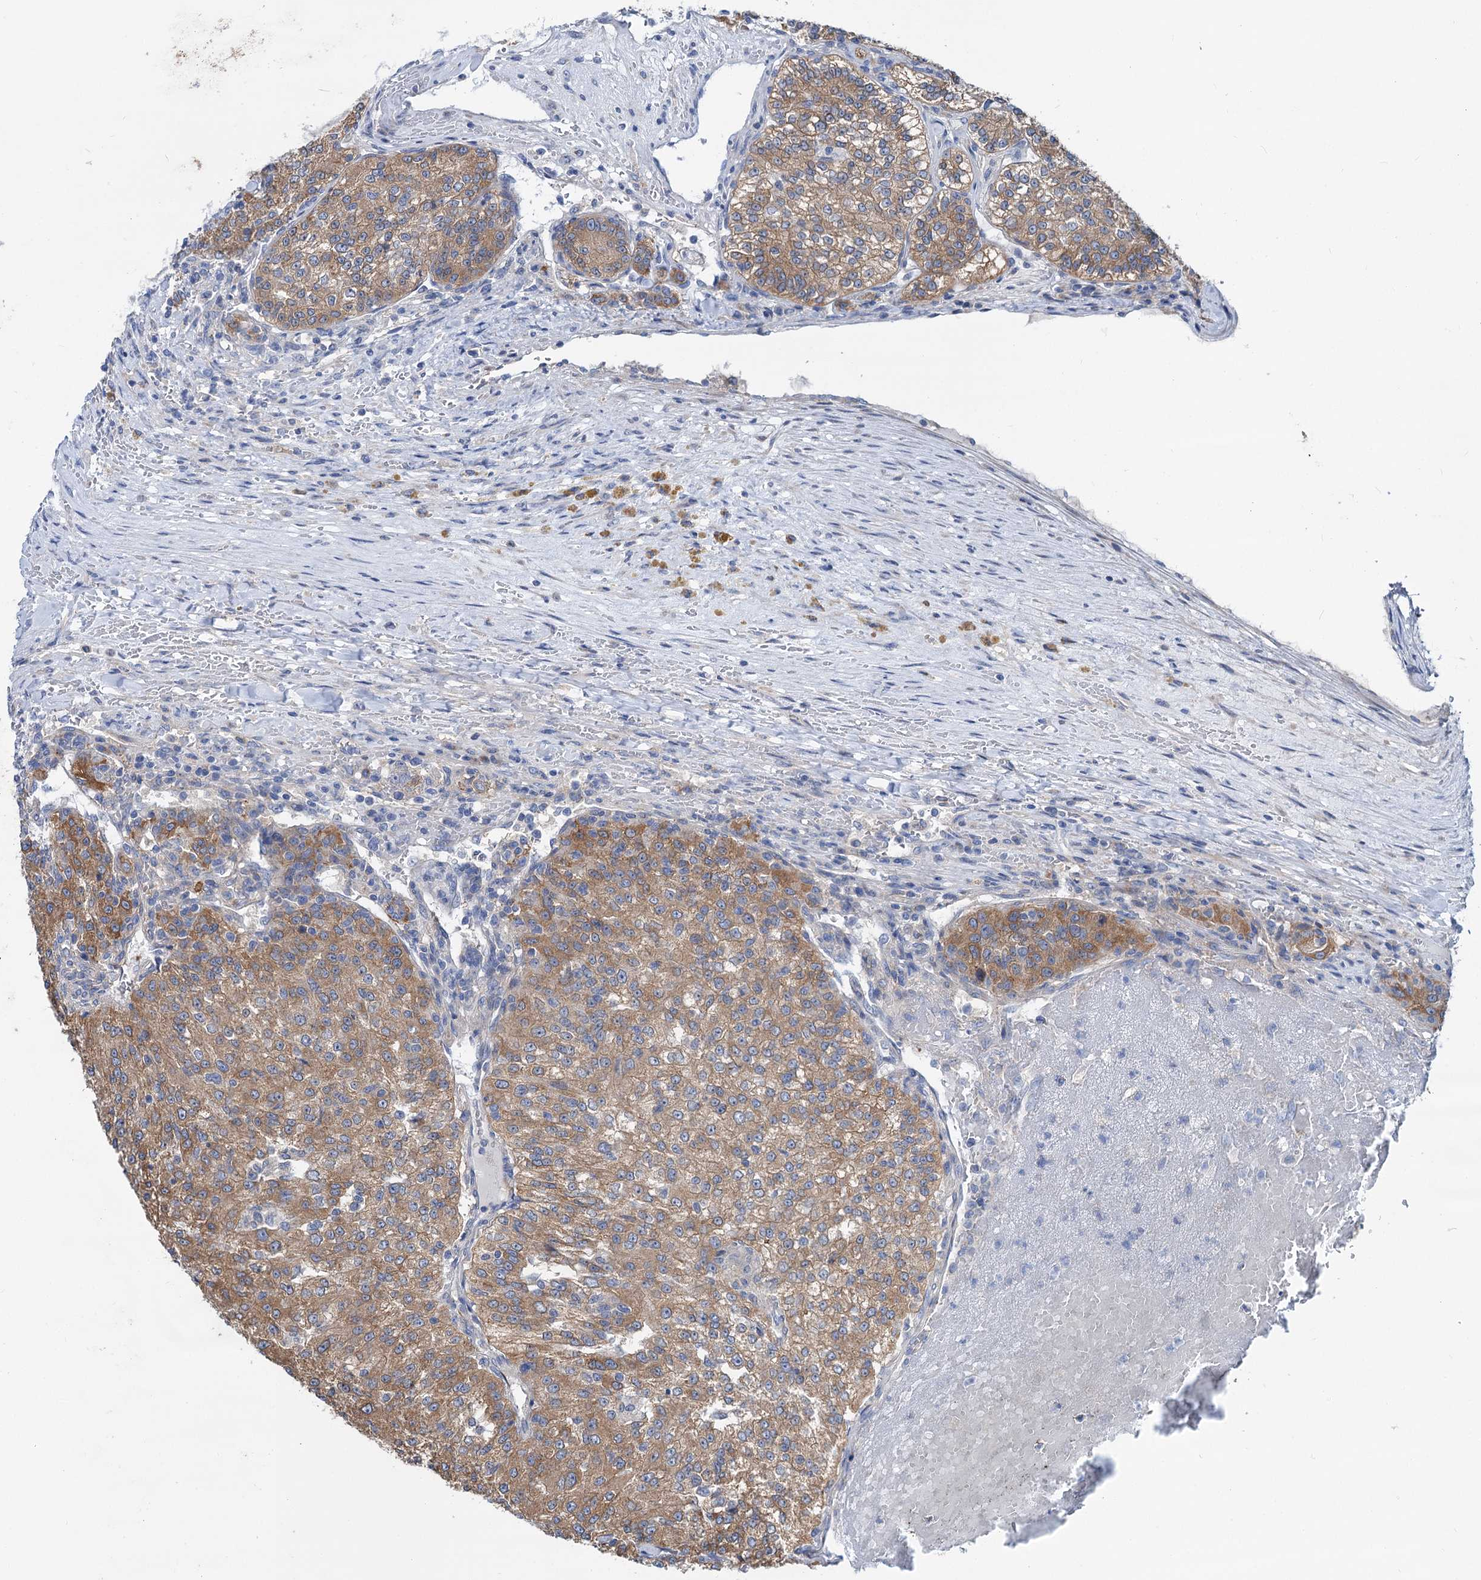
{"staining": {"intensity": "moderate", "quantity": ">75%", "location": "cytoplasmic/membranous"}, "tissue": "renal cancer", "cell_type": "Tumor cells", "image_type": "cancer", "snomed": [{"axis": "morphology", "description": "Adenocarcinoma, NOS"}, {"axis": "topography", "description": "Kidney"}], "caption": "Approximately >75% of tumor cells in human renal cancer exhibit moderate cytoplasmic/membranous protein expression as visualized by brown immunohistochemical staining.", "gene": "TRIM55", "patient": {"sex": "female", "age": 63}}